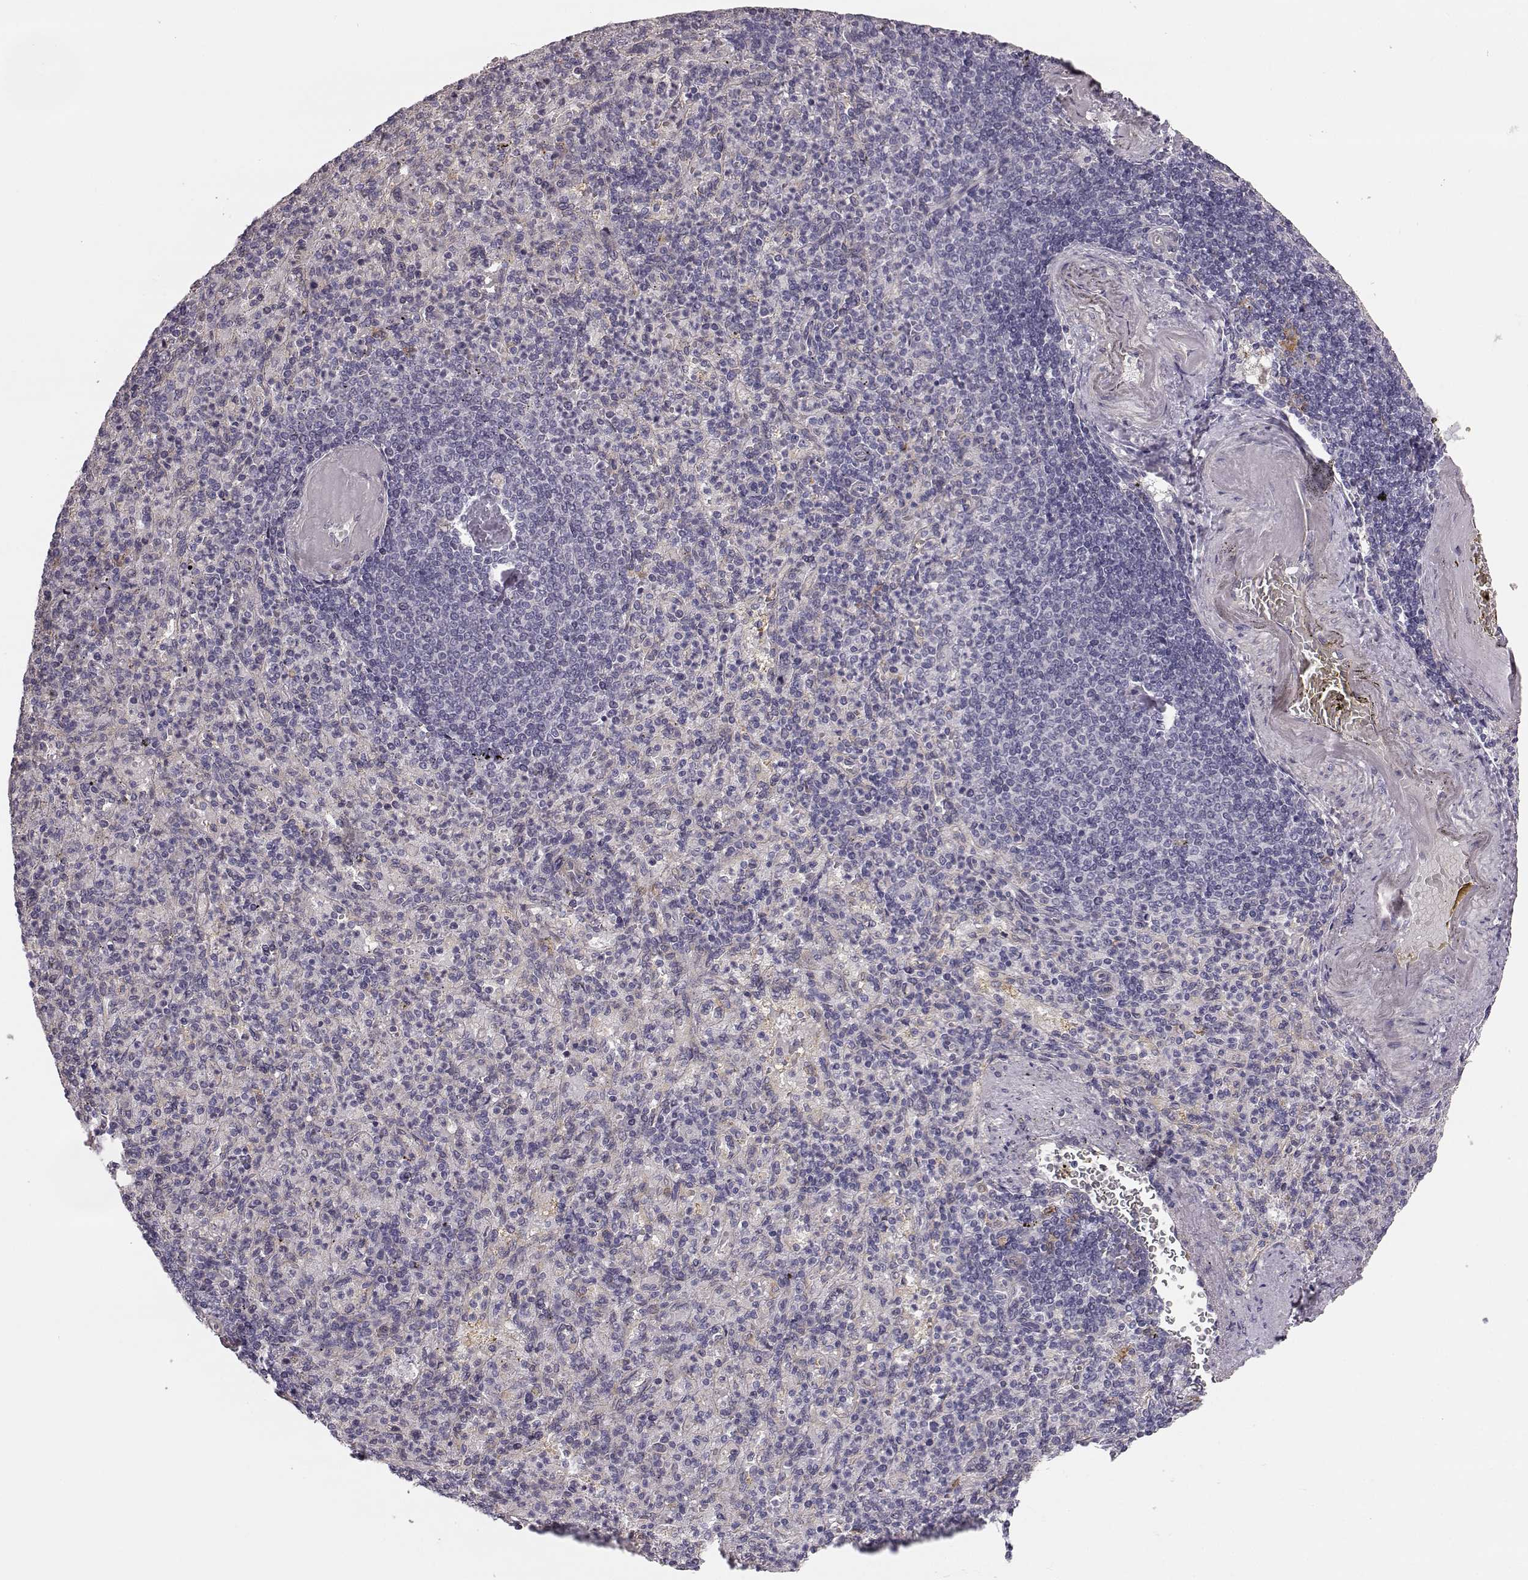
{"staining": {"intensity": "moderate", "quantity": "<25%", "location": "cytoplasmic/membranous"}, "tissue": "spleen", "cell_type": "Cells in red pulp", "image_type": "normal", "snomed": [{"axis": "morphology", "description": "Normal tissue, NOS"}, {"axis": "topography", "description": "Spleen"}], "caption": "Normal spleen exhibits moderate cytoplasmic/membranous positivity in approximately <25% of cells in red pulp, visualized by immunohistochemistry. Immunohistochemistry (ihc) stains the protein in brown and the nuclei are stained blue.", "gene": "GPR50", "patient": {"sex": "female", "age": 74}}